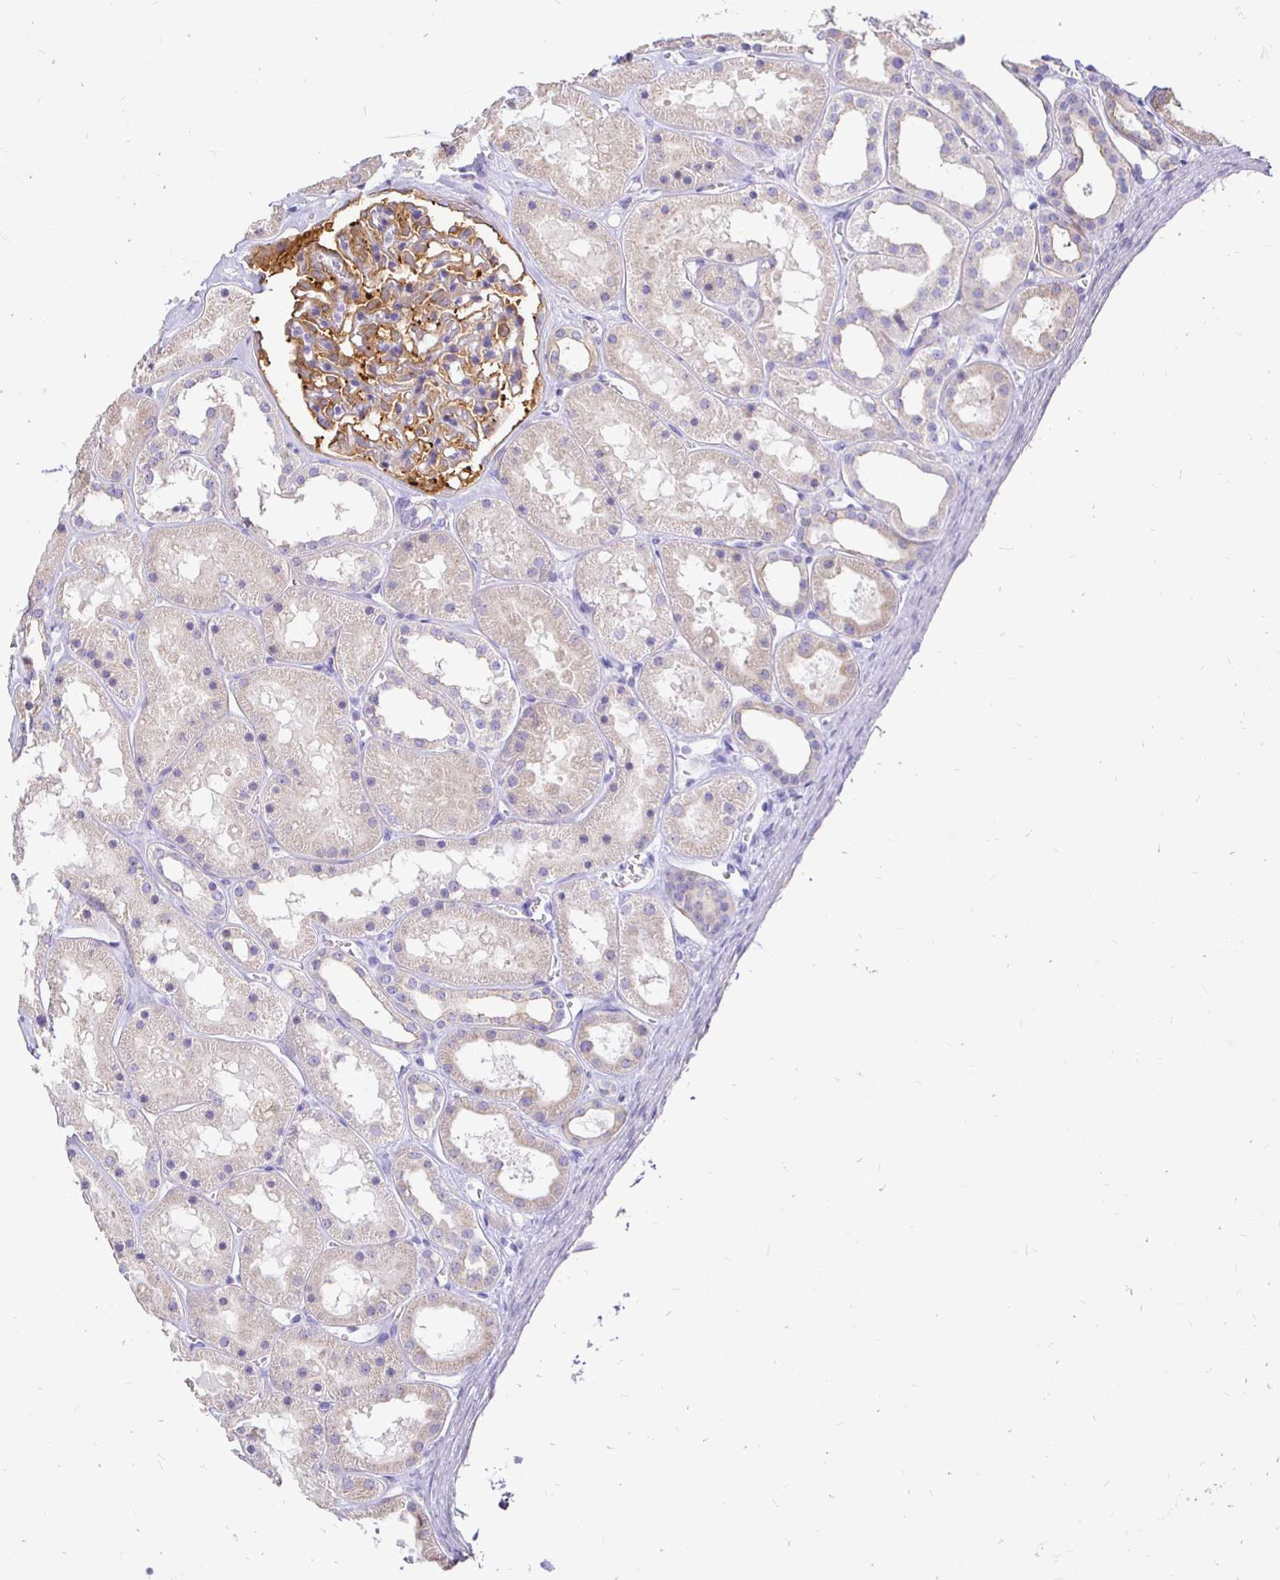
{"staining": {"intensity": "moderate", "quantity": ">75%", "location": "cytoplasmic/membranous"}, "tissue": "kidney", "cell_type": "Cells in glomeruli", "image_type": "normal", "snomed": [{"axis": "morphology", "description": "Normal tissue, NOS"}, {"axis": "topography", "description": "Kidney"}], "caption": "Normal kidney reveals moderate cytoplasmic/membranous staining in approximately >75% of cells in glomeruli.", "gene": "NECAB1", "patient": {"sex": "female", "age": 41}}